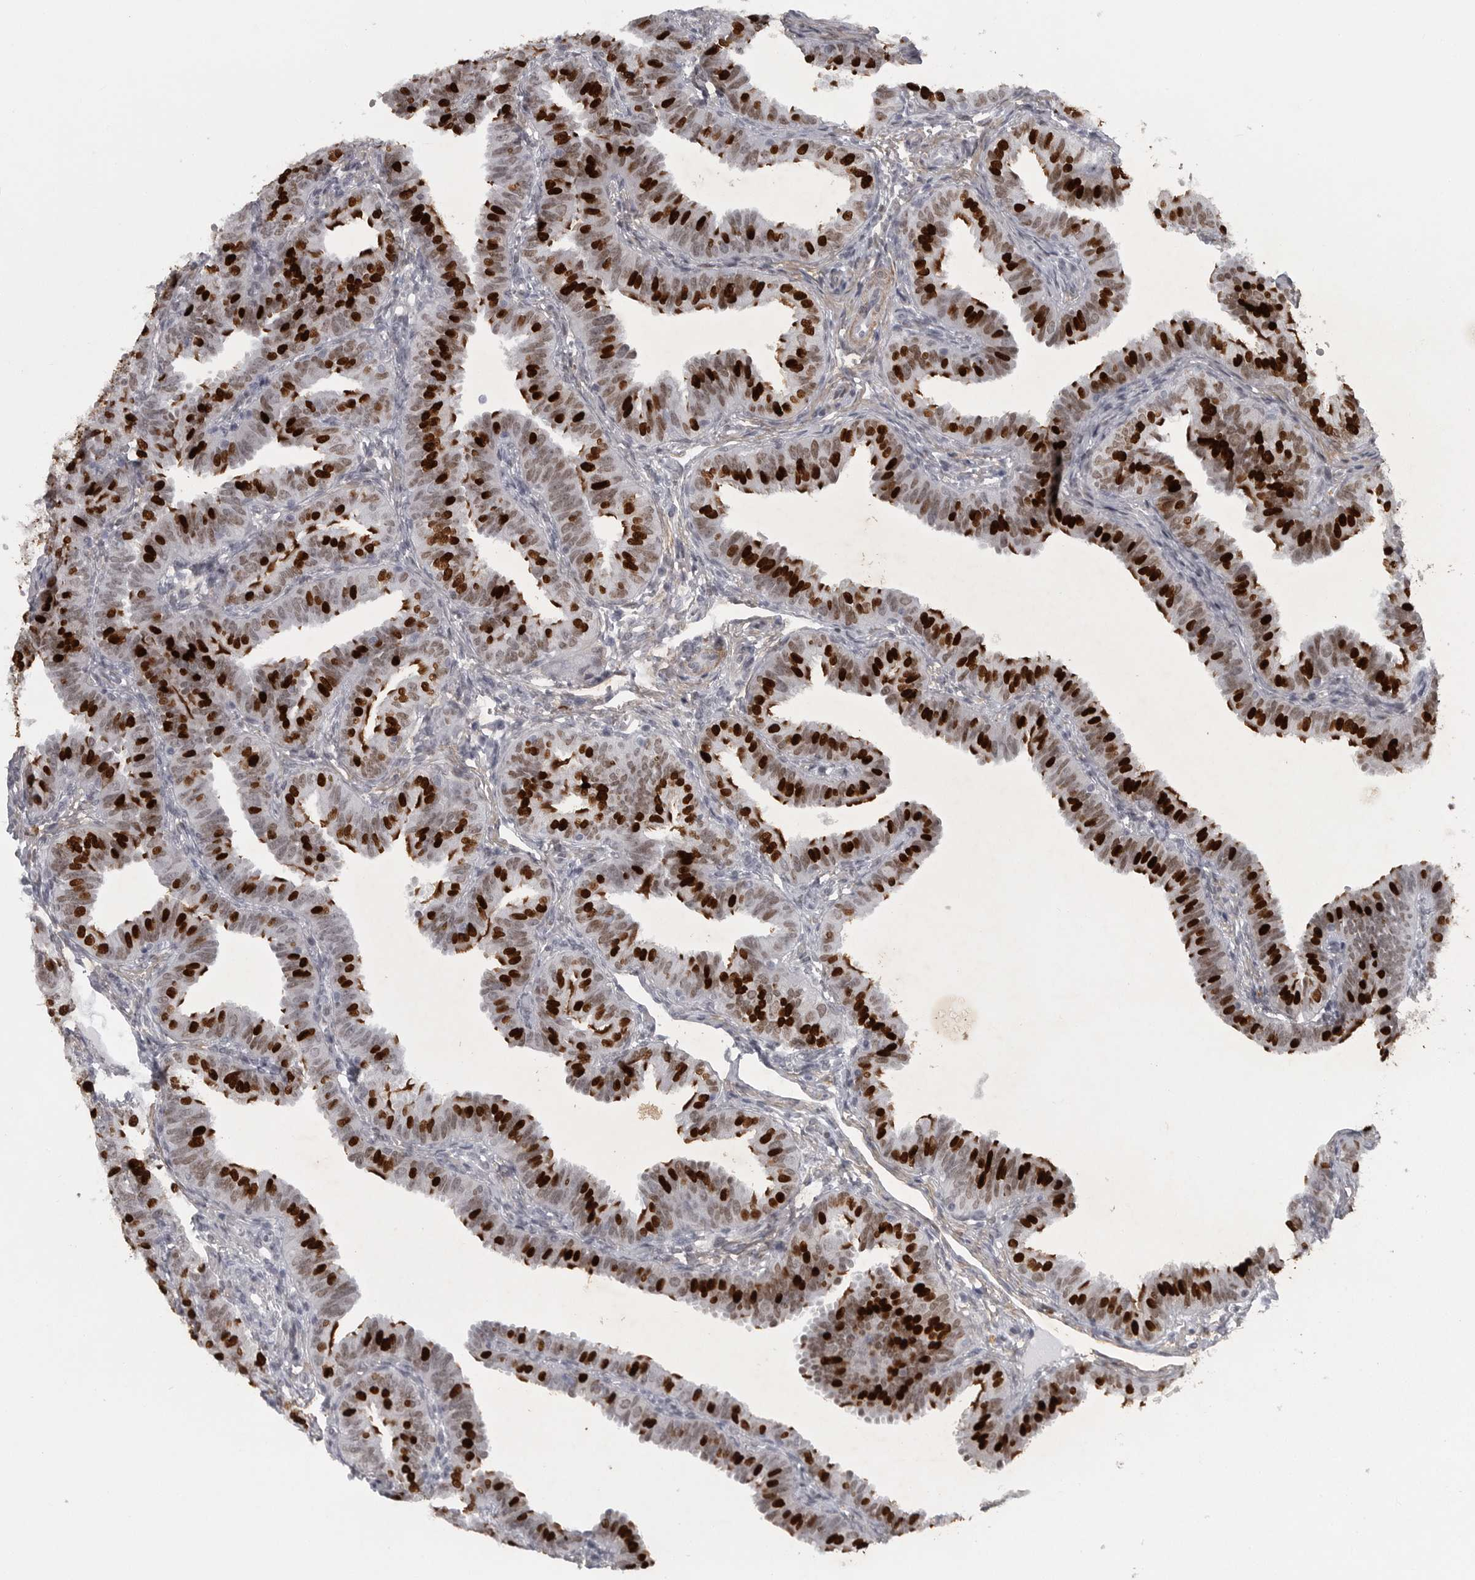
{"staining": {"intensity": "strong", "quantity": "25%-75%", "location": "nuclear"}, "tissue": "fallopian tube", "cell_type": "Glandular cells", "image_type": "normal", "snomed": [{"axis": "morphology", "description": "Normal tissue, NOS"}, {"axis": "topography", "description": "Fallopian tube"}], "caption": "This is an image of IHC staining of unremarkable fallopian tube, which shows strong positivity in the nuclear of glandular cells.", "gene": "HMGN3", "patient": {"sex": "female", "age": 35}}